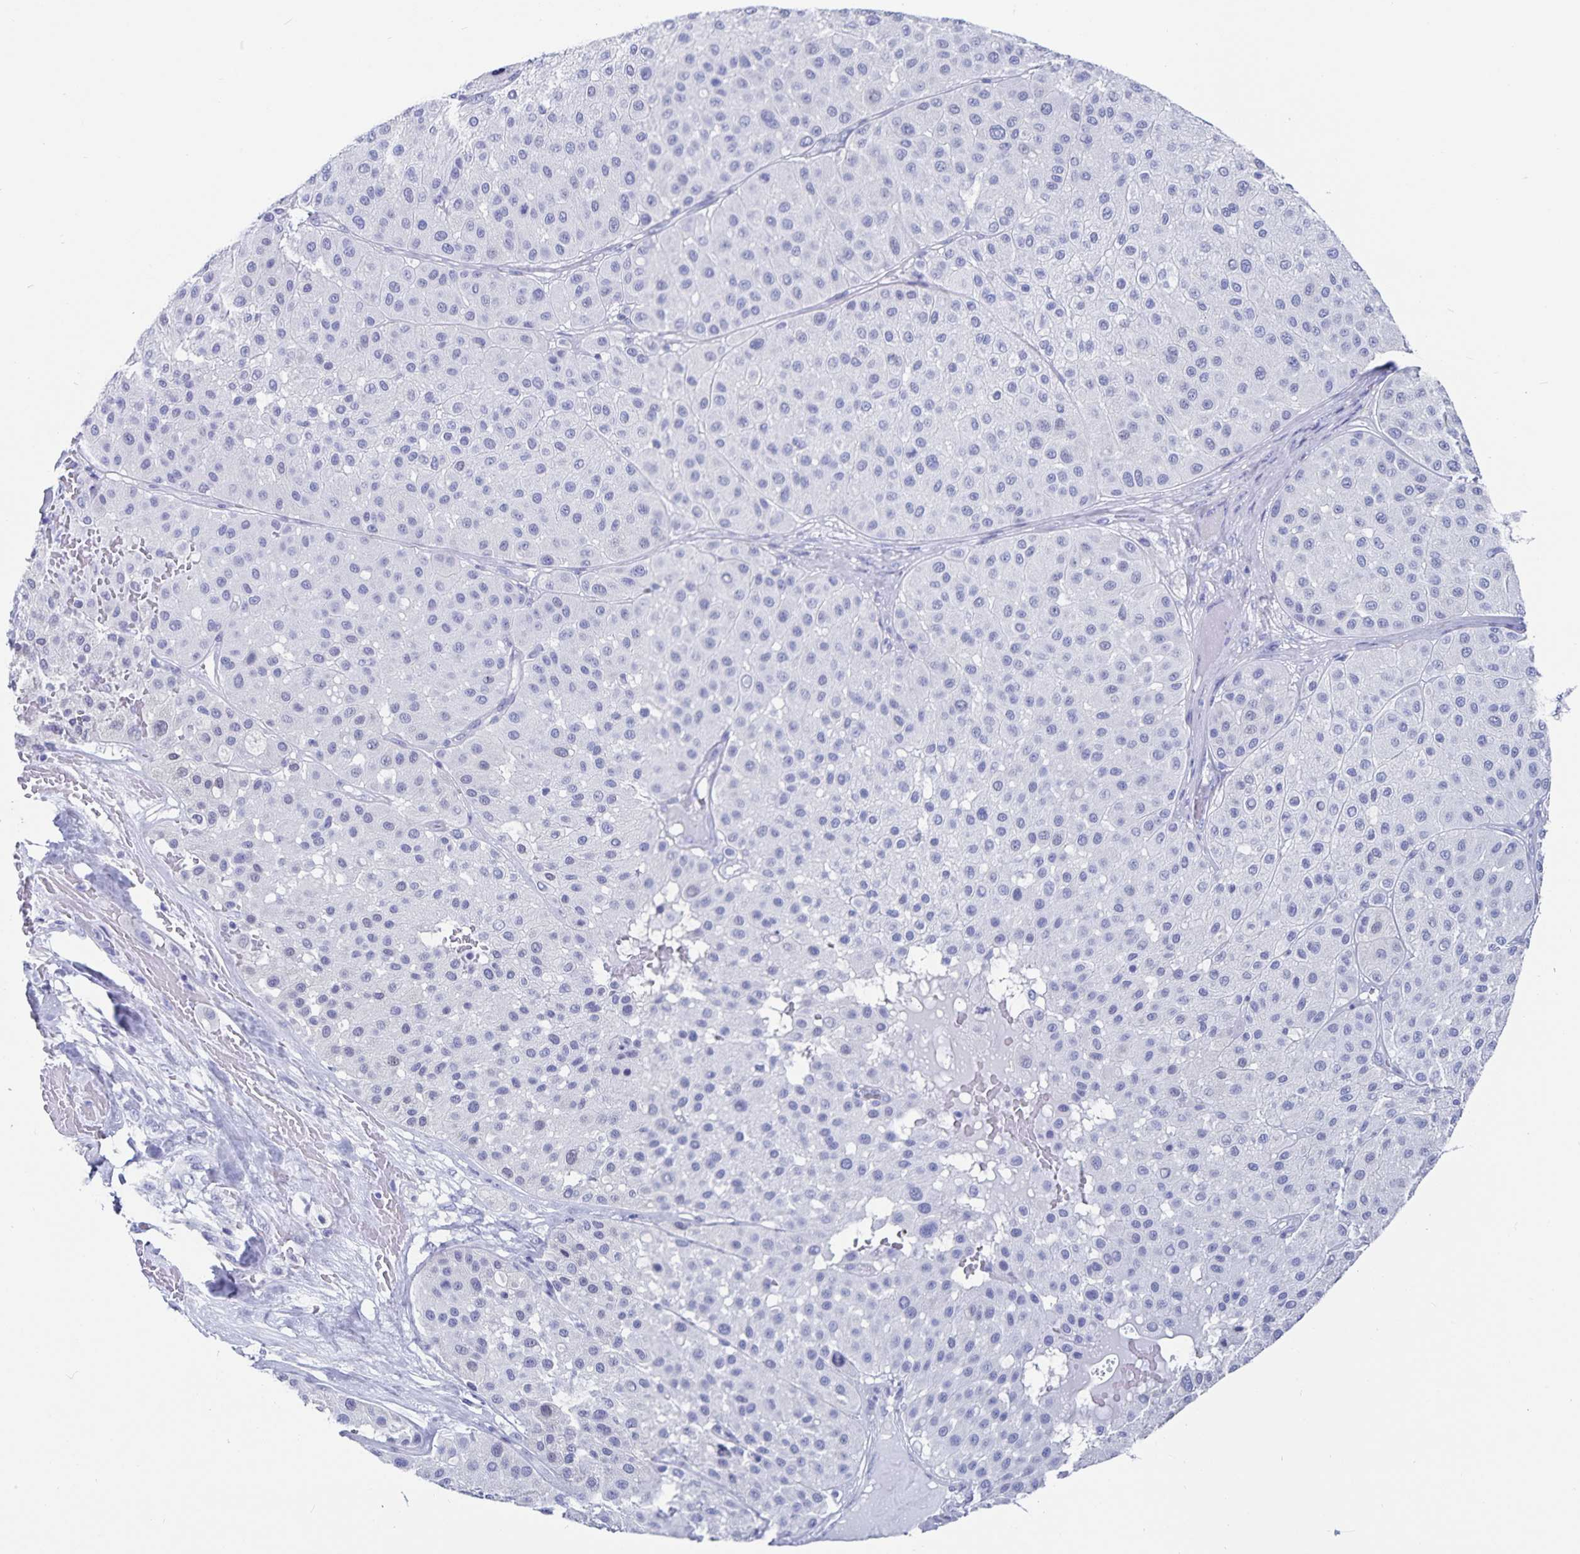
{"staining": {"intensity": "negative", "quantity": "none", "location": "none"}, "tissue": "melanoma", "cell_type": "Tumor cells", "image_type": "cancer", "snomed": [{"axis": "morphology", "description": "Malignant melanoma, Metastatic site"}, {"axis": "topography", "description": "Smooth muscle"}], "caption": "The photomicrograph shows no significant expression in tumor cells of malignant melanoma (metastatic site).", "gene": "C19orf73", "patient": {"sex": "male", "age": 41}}